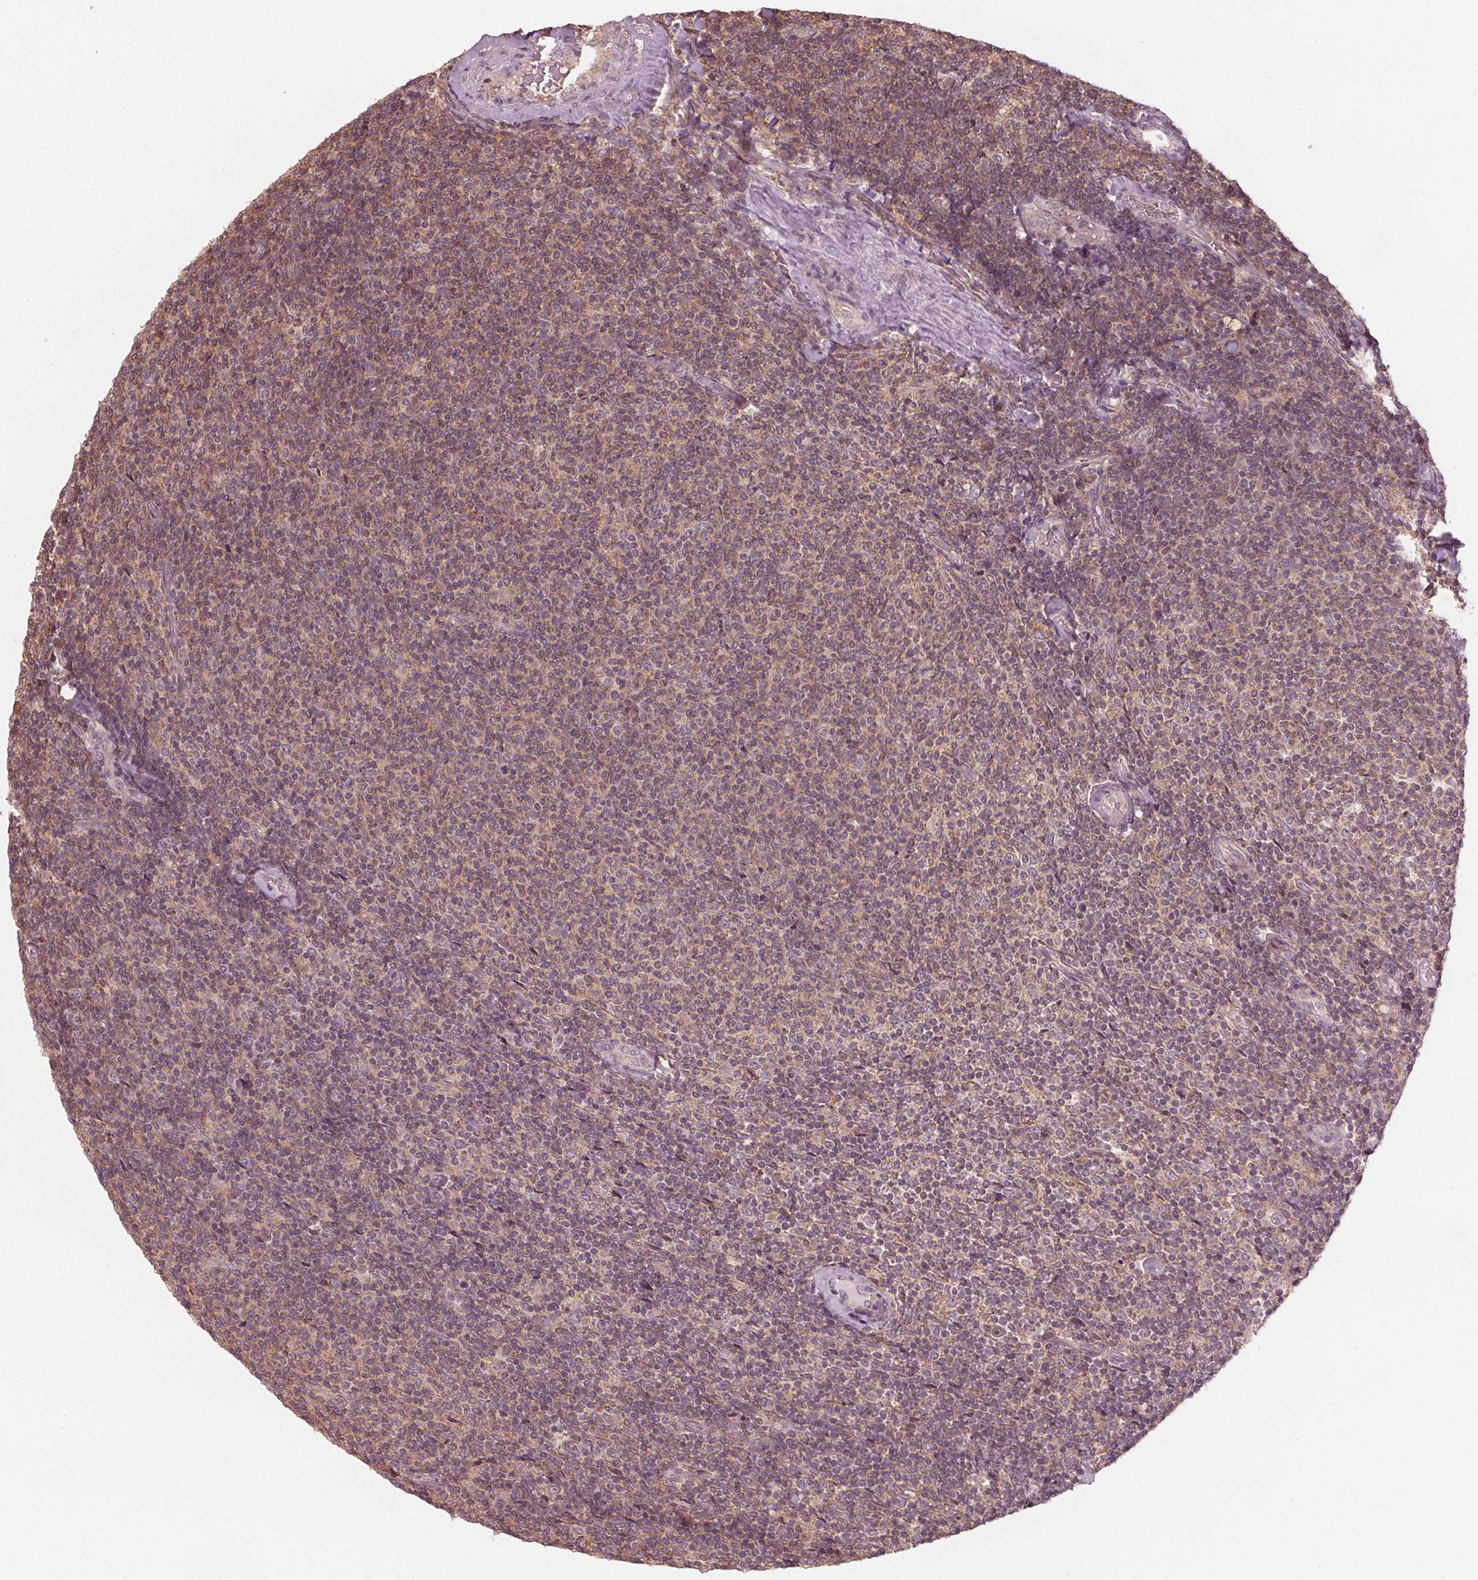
{"staining": {"intensity": "weak", "quantity": "<25%", "location": "cytoplasmic/membranous"}, "tissue": "lymphoma", "cell_type": "Tumor cells", "image_type": "cancer", "snomed": [{"axis": "morphology", "description": "Malignant lymphoma, non-Hodgkin's type, Low grade"}, {"axis": "topography", "description": "Lymph node"}], "caption": "Image shows no significant protein positivity in tumor cells of low-grade malignant lymphoma, non-Hodgkin's type.", "gene": "GNB2", "patient": {"sex": "male", "age": 52}}